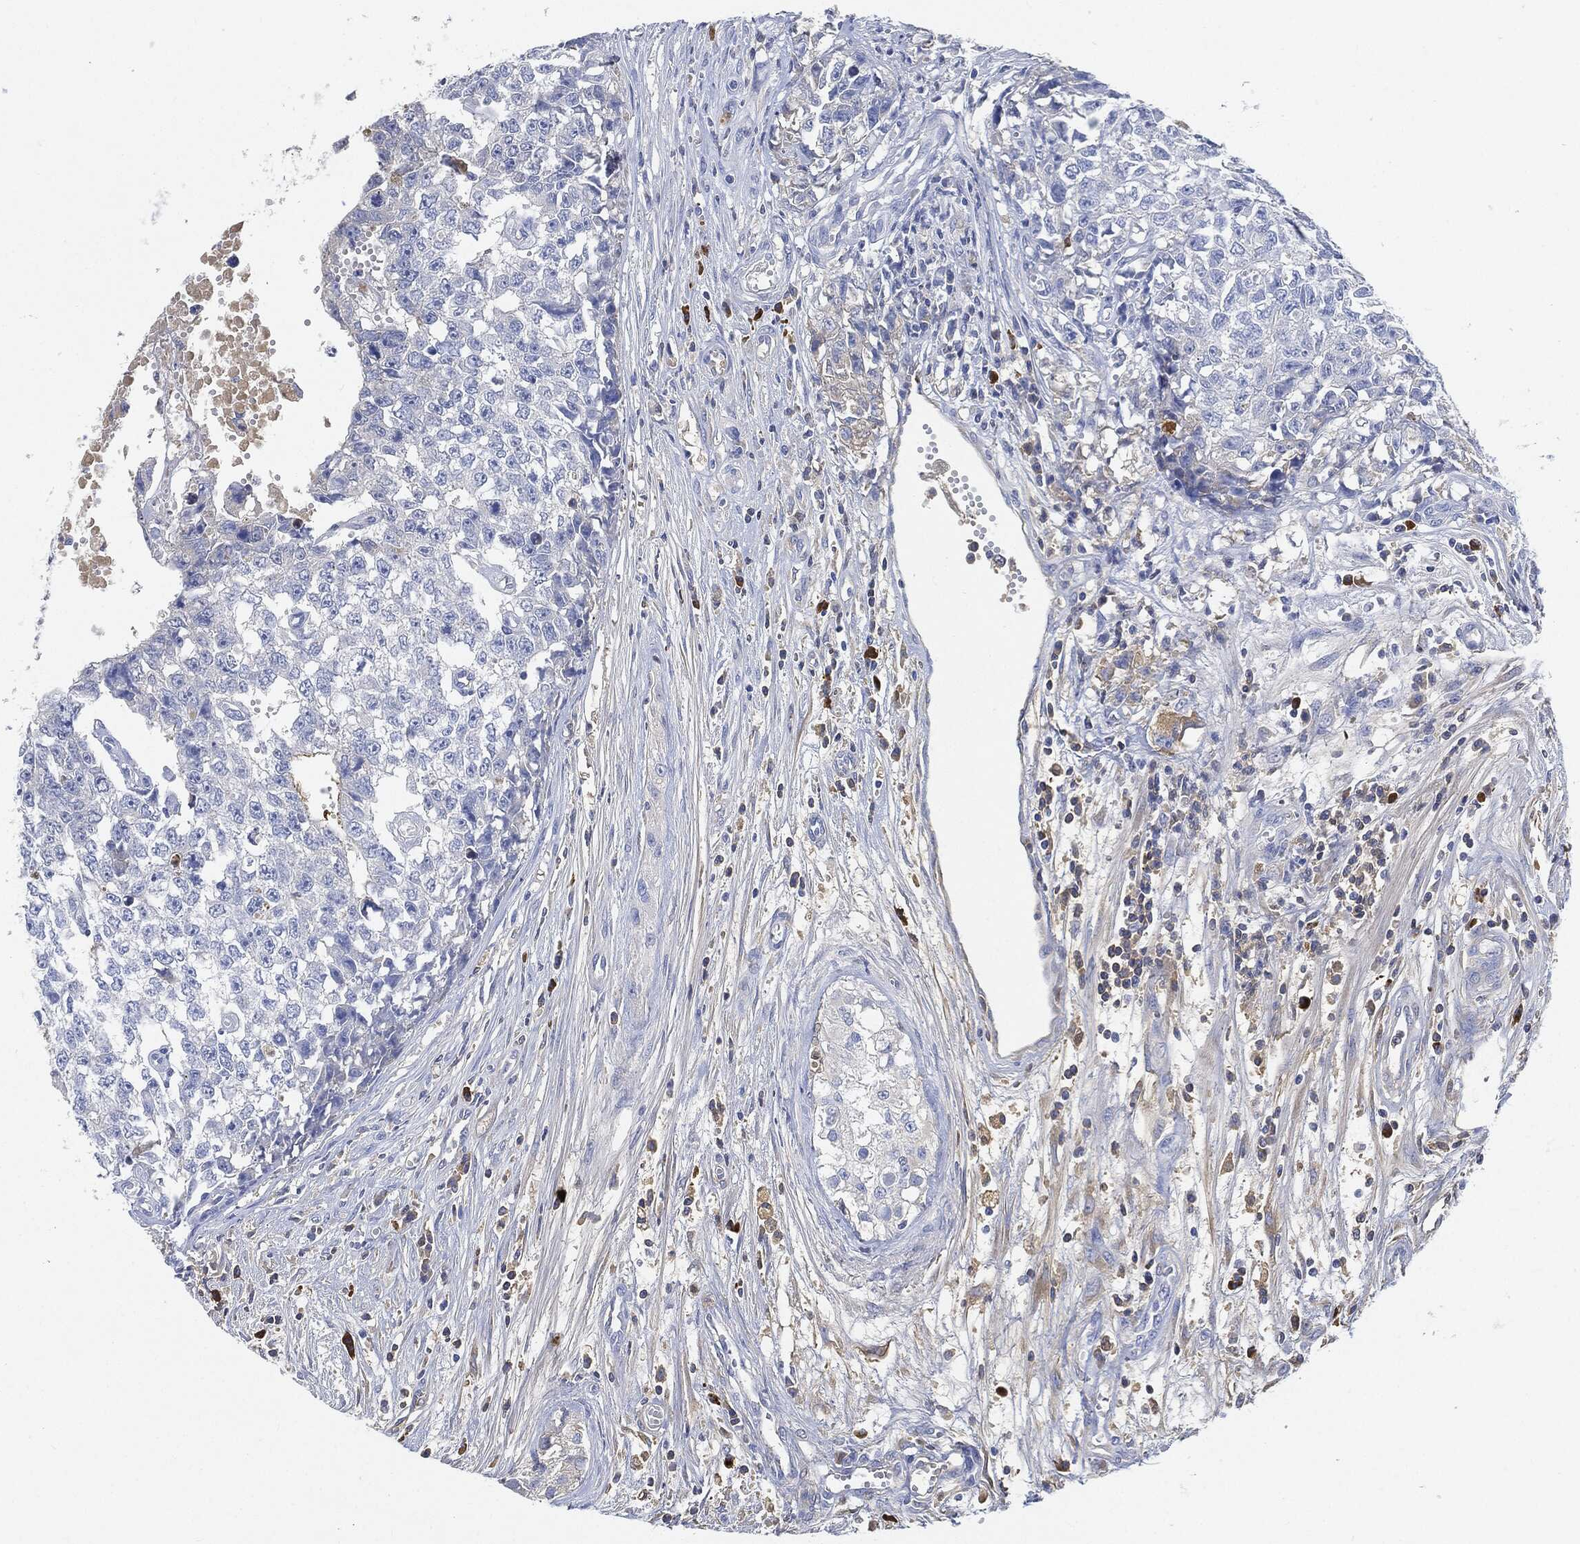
{"staining": {"intensity": "negative", "quantity": "none", "location": "none"}, "tissue": "testis cancer", "cell_type": "Tumor cells", "image_type": "cancer", "snomed": [{"axis": "morphology", "description": "Seminoma, NOS"}, {"axis": "morphology", "description": "Carcinoma, Embryonal, NOS"}, {"axis": "topography", "description": "Testis"}], "caption": "Immunohistochemistry of human testis cancer demonstrates no positivity in tumor cells.", "gene": "IGLV6-57", "patient": {"sex": "male", "age": 22}}